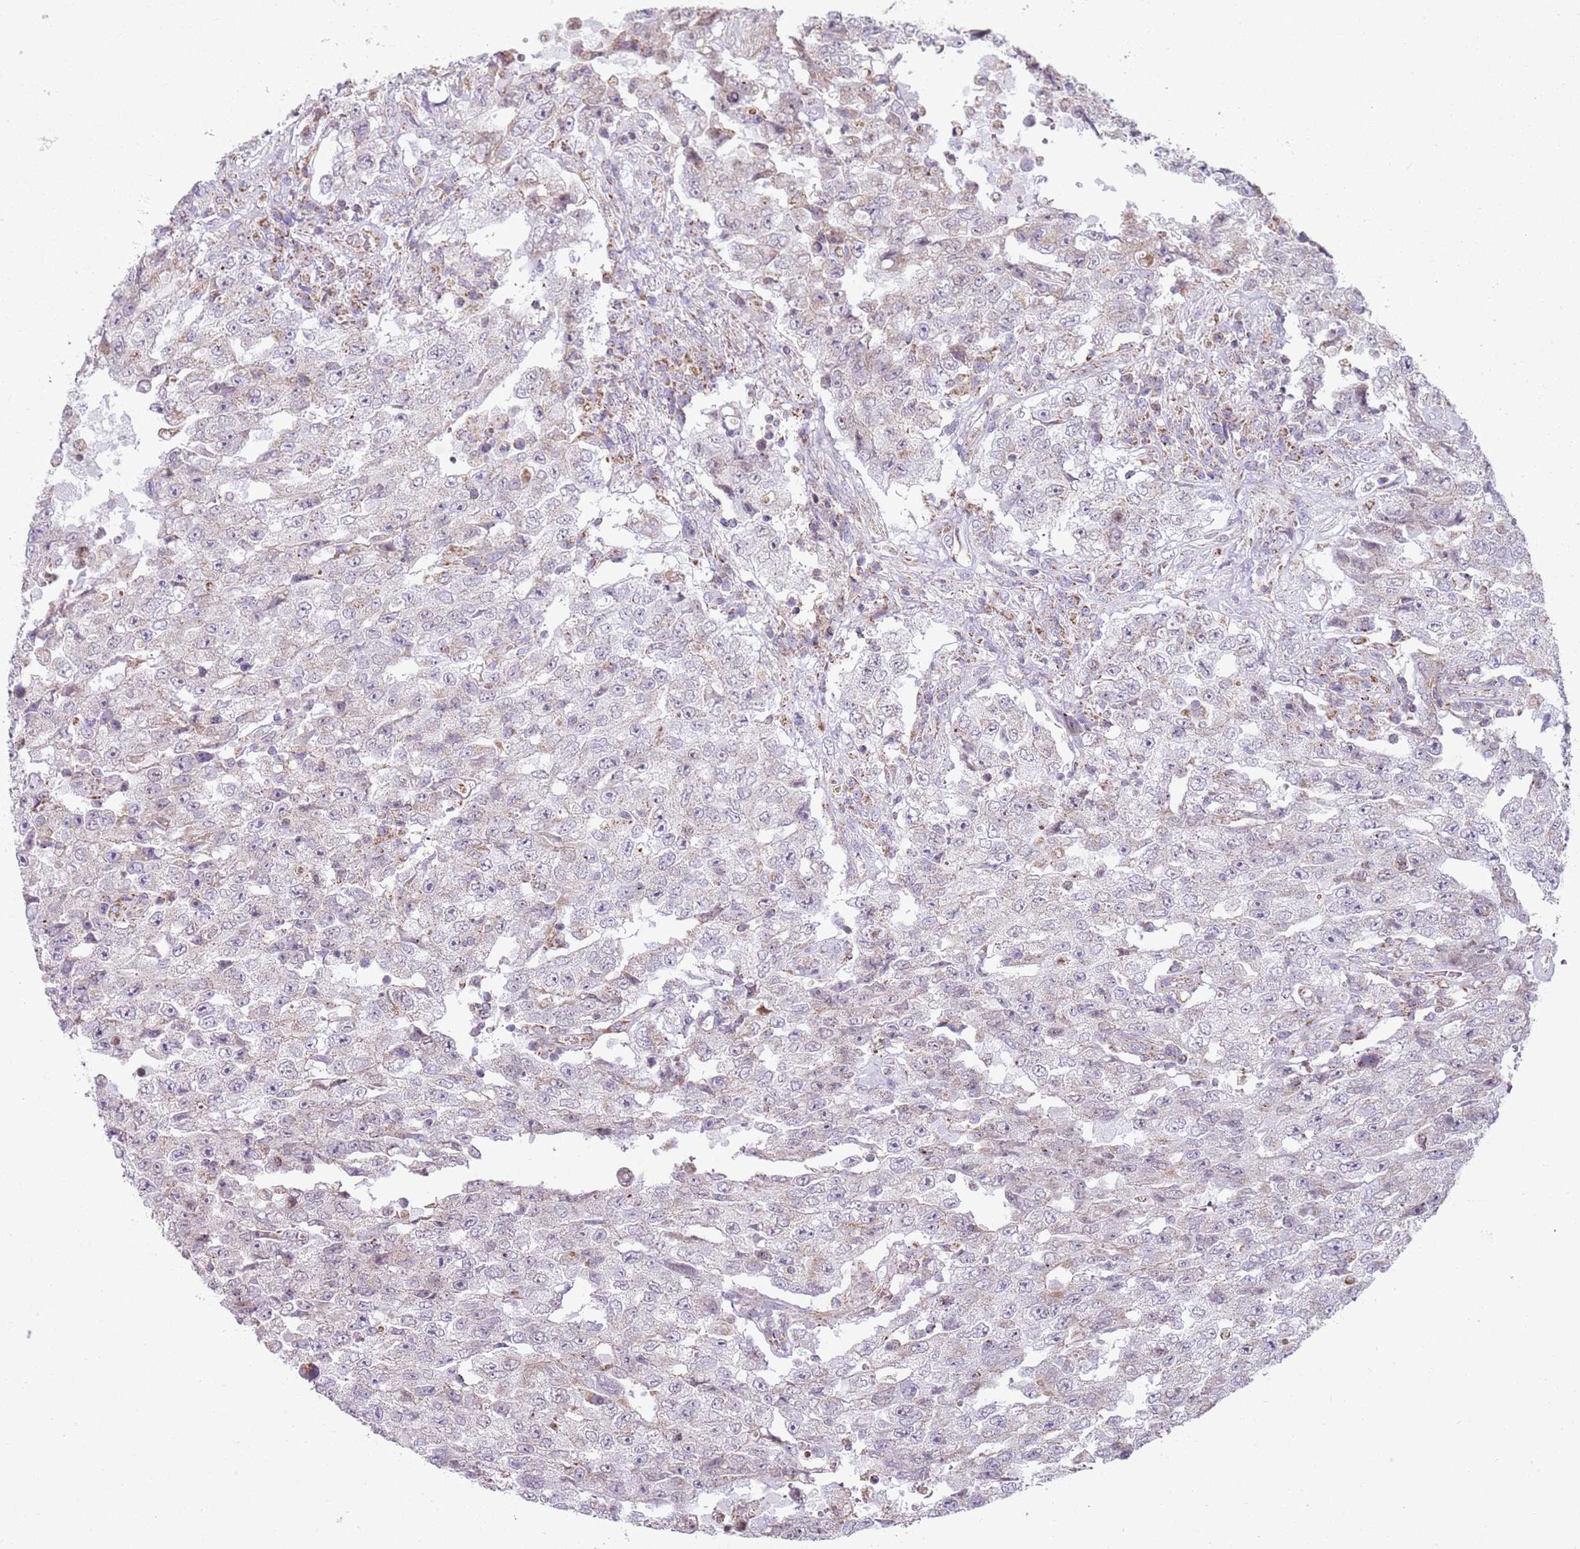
{"staining": {"intensity": "weak", "quantity": "<25%", "location": "cytoplasmic/membranous"}, "tissue": "testis cancer", "cell_type": "Tumor cells", "image_type": "cancer", "snomed": [{"axis": "morphology", "description": "Carcinoma, Embryonal, NOS"}, {"axis": "topography", "description": "Testis"}], "caption": "Immunohistochemistry (IHC) micrograph of neoplastic tissue: testis embryonal carcinoma stained with DAB (3,3'-diaminobenzidine) reveals no significant protein staining in tumor cells.", "gene": "GAS8", "patient": {"sex": "male", "age": 26}}